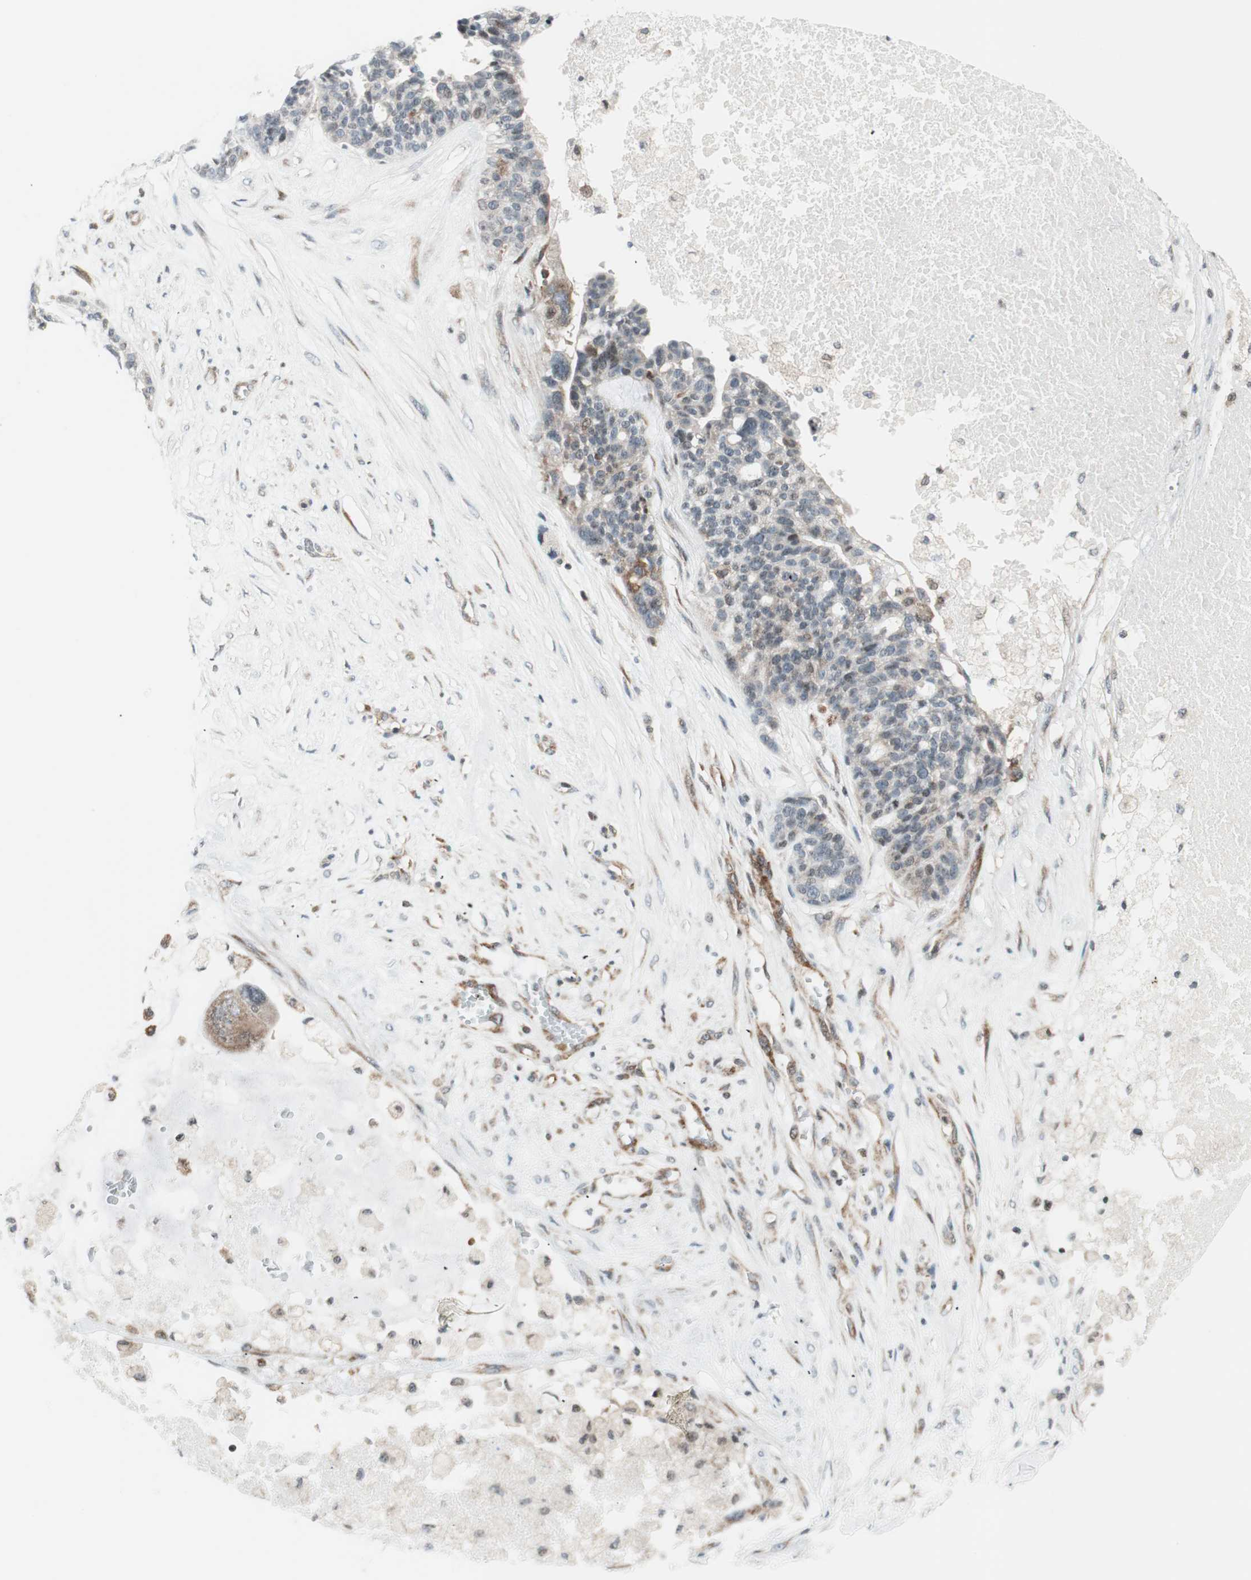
{"staining": {"intensity": "negative", "quantity": "none", "location": "none"}, "tissue": "ovarian cancer", "cell_type": "Tumor cells", "image_type": "cancer", "snomed": [{"axis": "morphology", "description": "Cystadenocarcinoma, serous, NOS"}, {"axis": "topography", "description": "Ovary"}], "caption": "The photomicrograph demonstrates no significant expression in tumor cells of serous cystadenocarcinoma (ovarian).", "gene": "TPT1", "patient": {"sex": "female", "age": 59}}